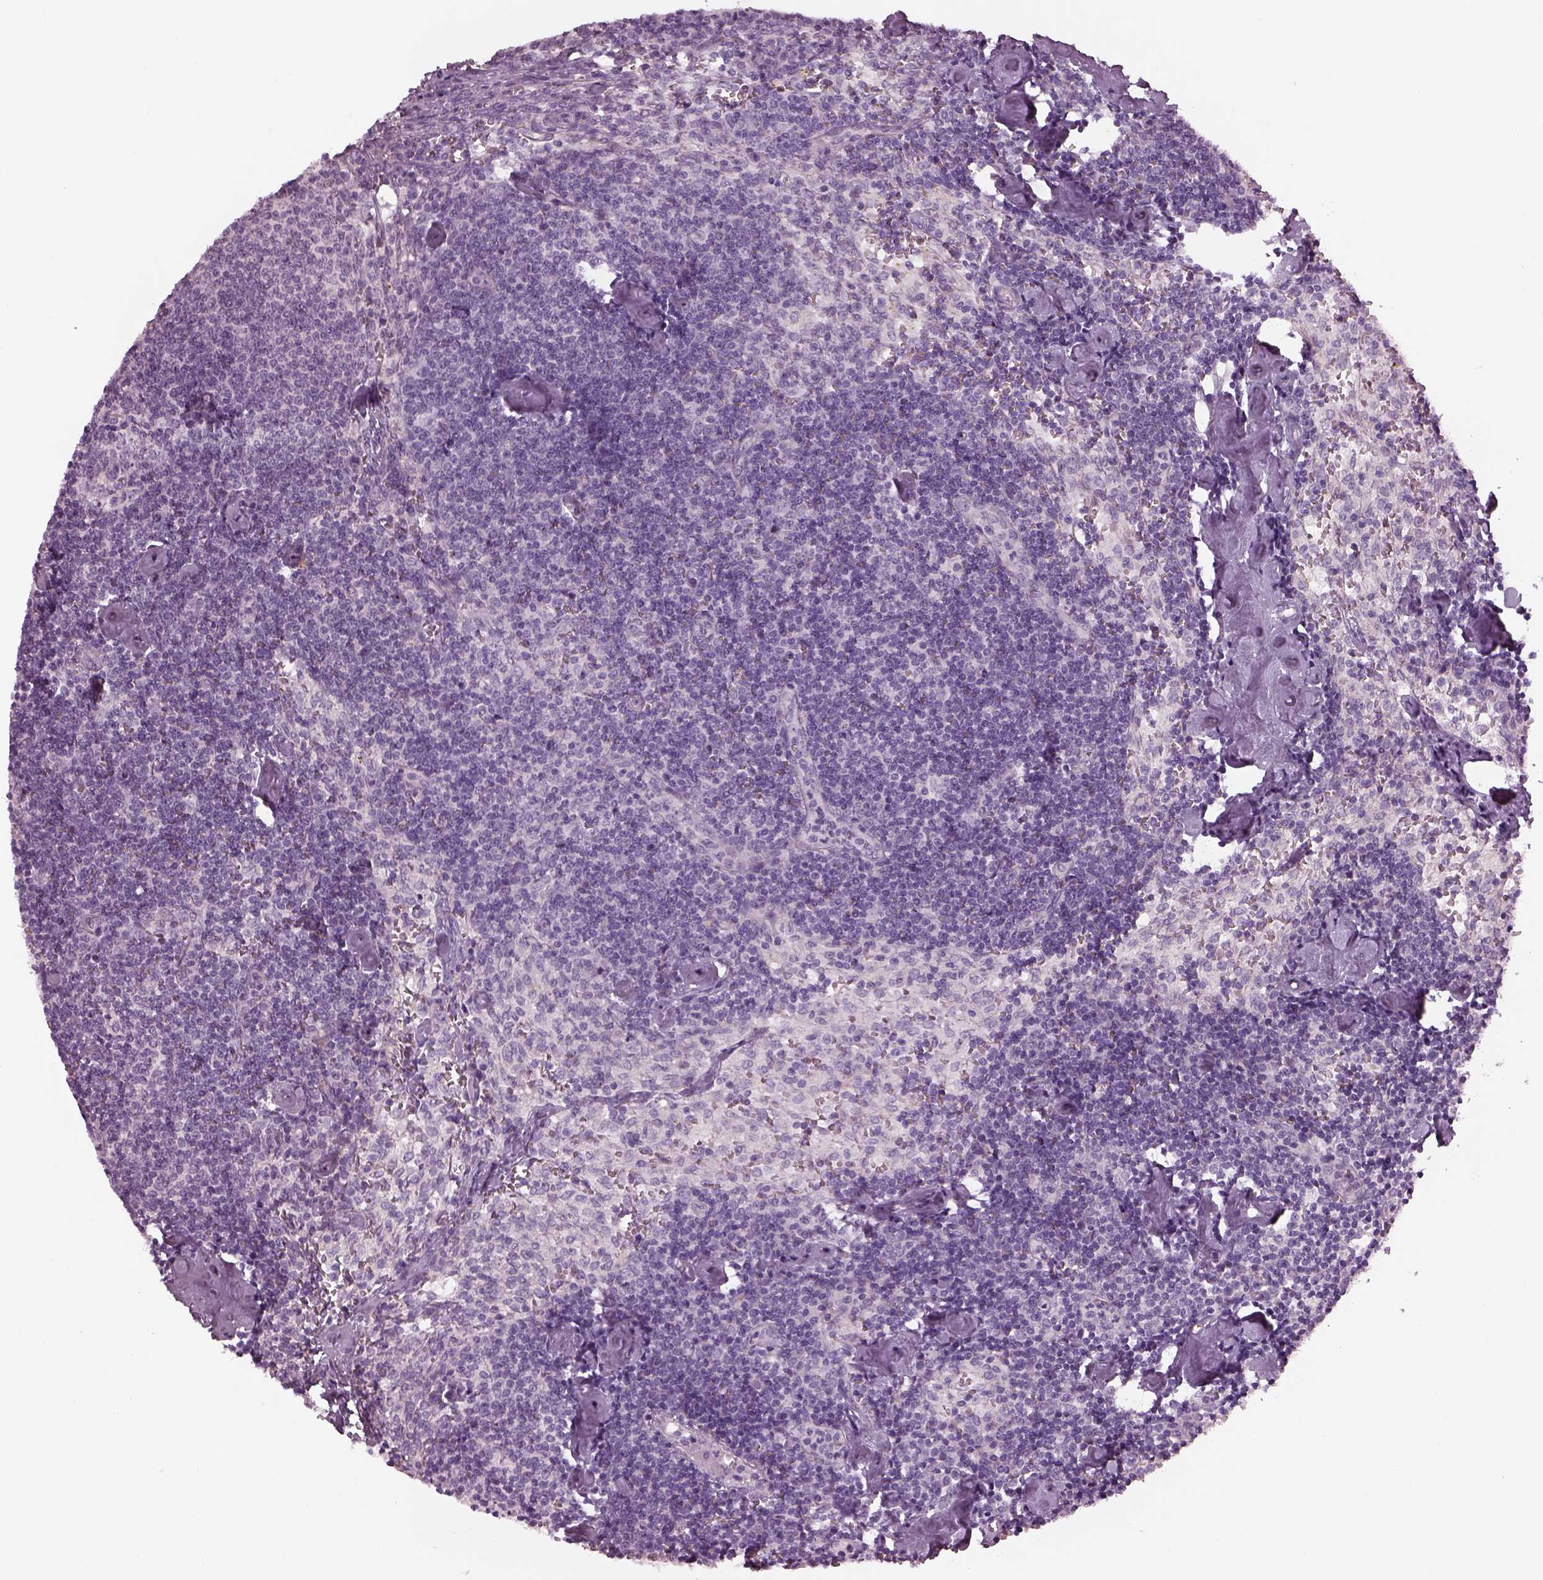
{"staining": {"intensity": "negative", "quantity": "none", "location": "none"}, "tissue": "lymph node", "cell_type": "Germinal center cells", "image_type": "normal", "snomed": [{"axis": "morphology", "description": "Normal tissue, NOS"}, {"axis": "topography", "description": "Lymph node"}], "caption": "DAB (3,3'-diaminobenzidine) immunohistochemical staining of unremarkable lymph node exhibits no significant positivity in germinal center cells. Nuclei are stained in blue.", "gene": "CACNG4", "patient": {"sex": "female", "age": 50}}